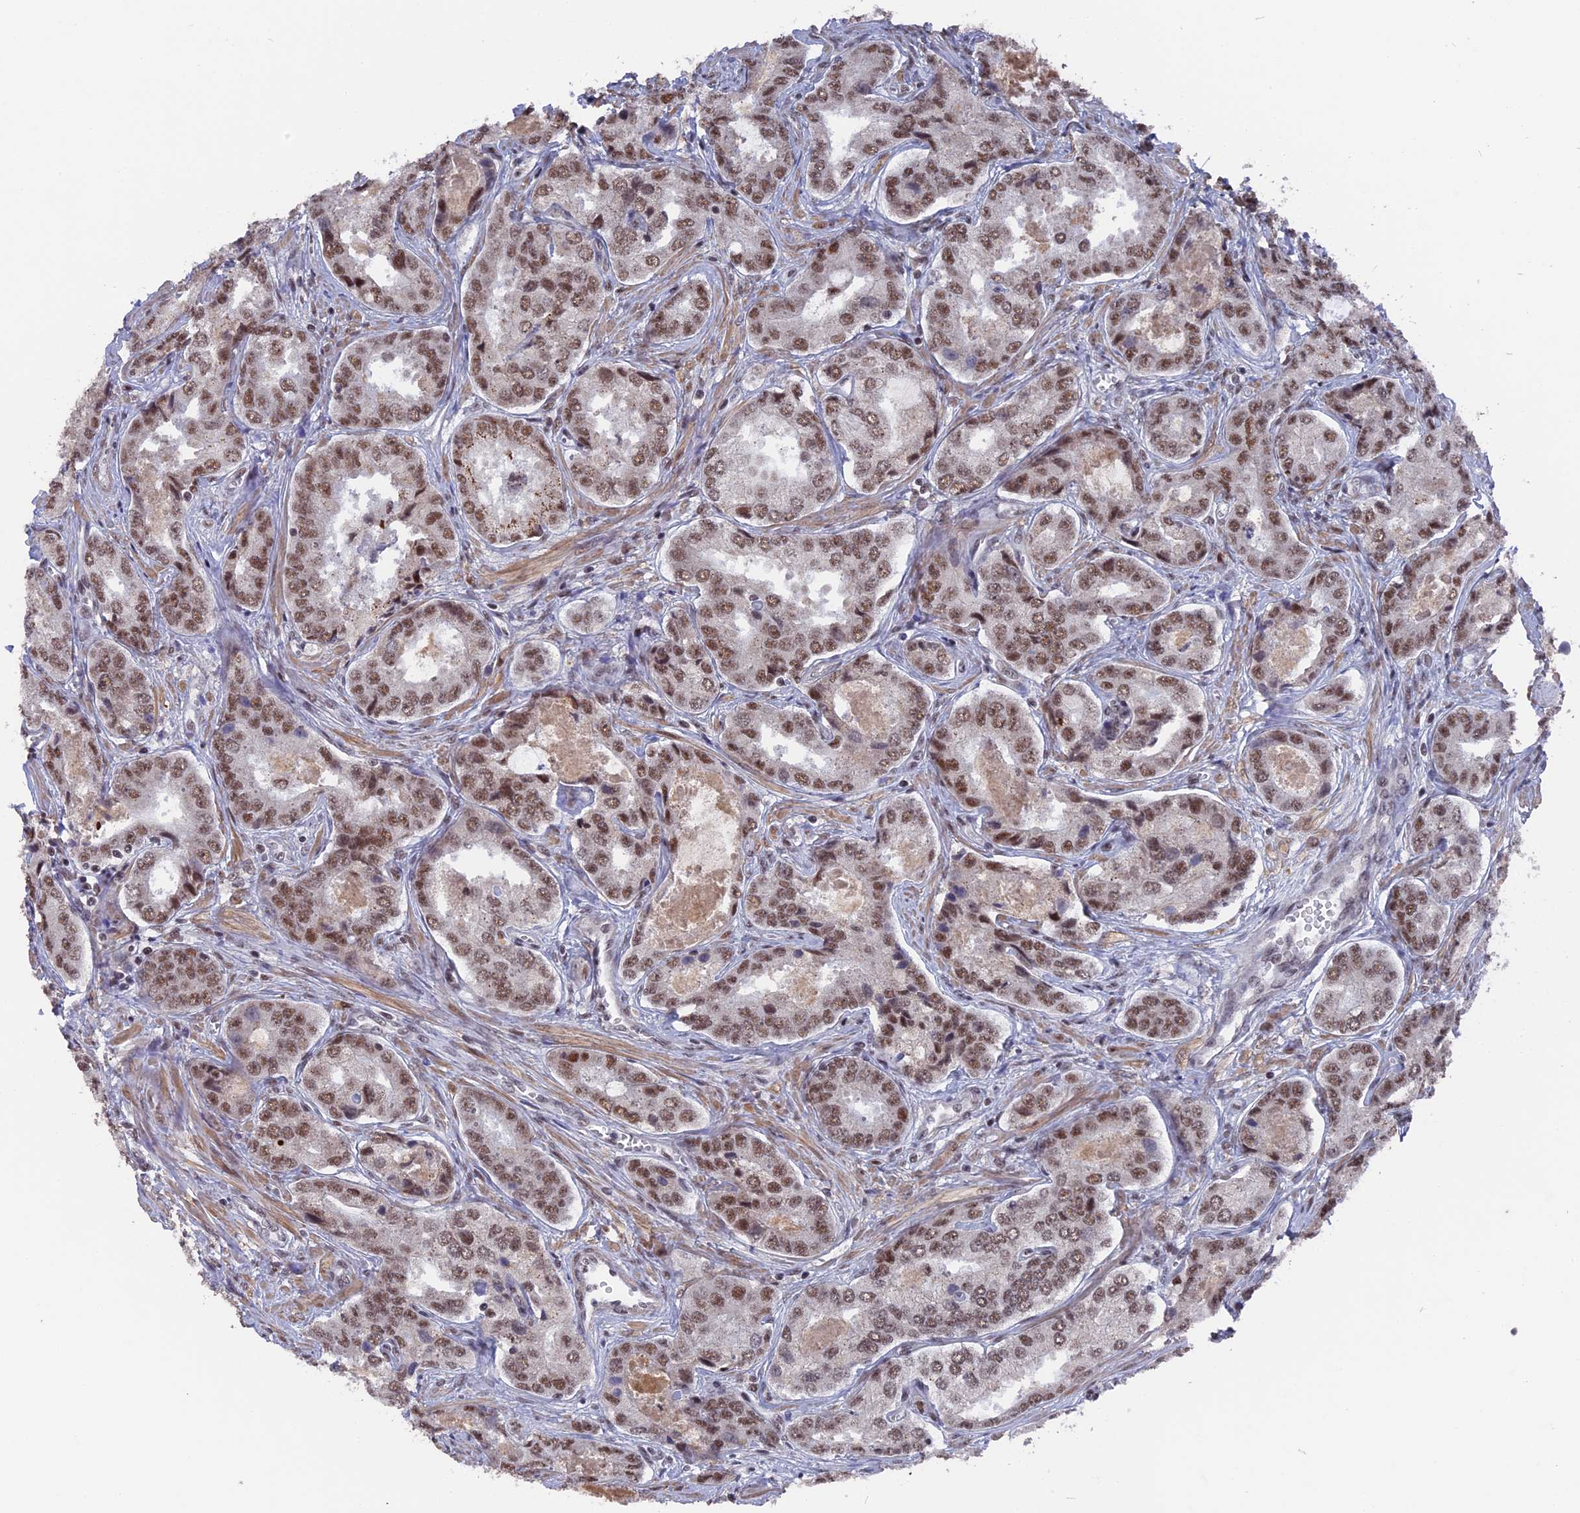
{"staining": {"intensity": "moderate", "quantity": ">75%", "location": "nuclear"}, "tissue": "prostate cancer", "cell_type": "Tumor cells", "image_type": "cancer", "snomed": [{"axis": "morphology", "description": "Adenocarcinoma, Low grade"}, {"axis": "topography", "description": "Prostate"}], "caption": "Protein expression analysis of human prostate cancer reveals moderate nuclear staining in about >75% of tumor cells.", "gene": "SF3A2", "patient": {"sex": "male", "age": 68}}